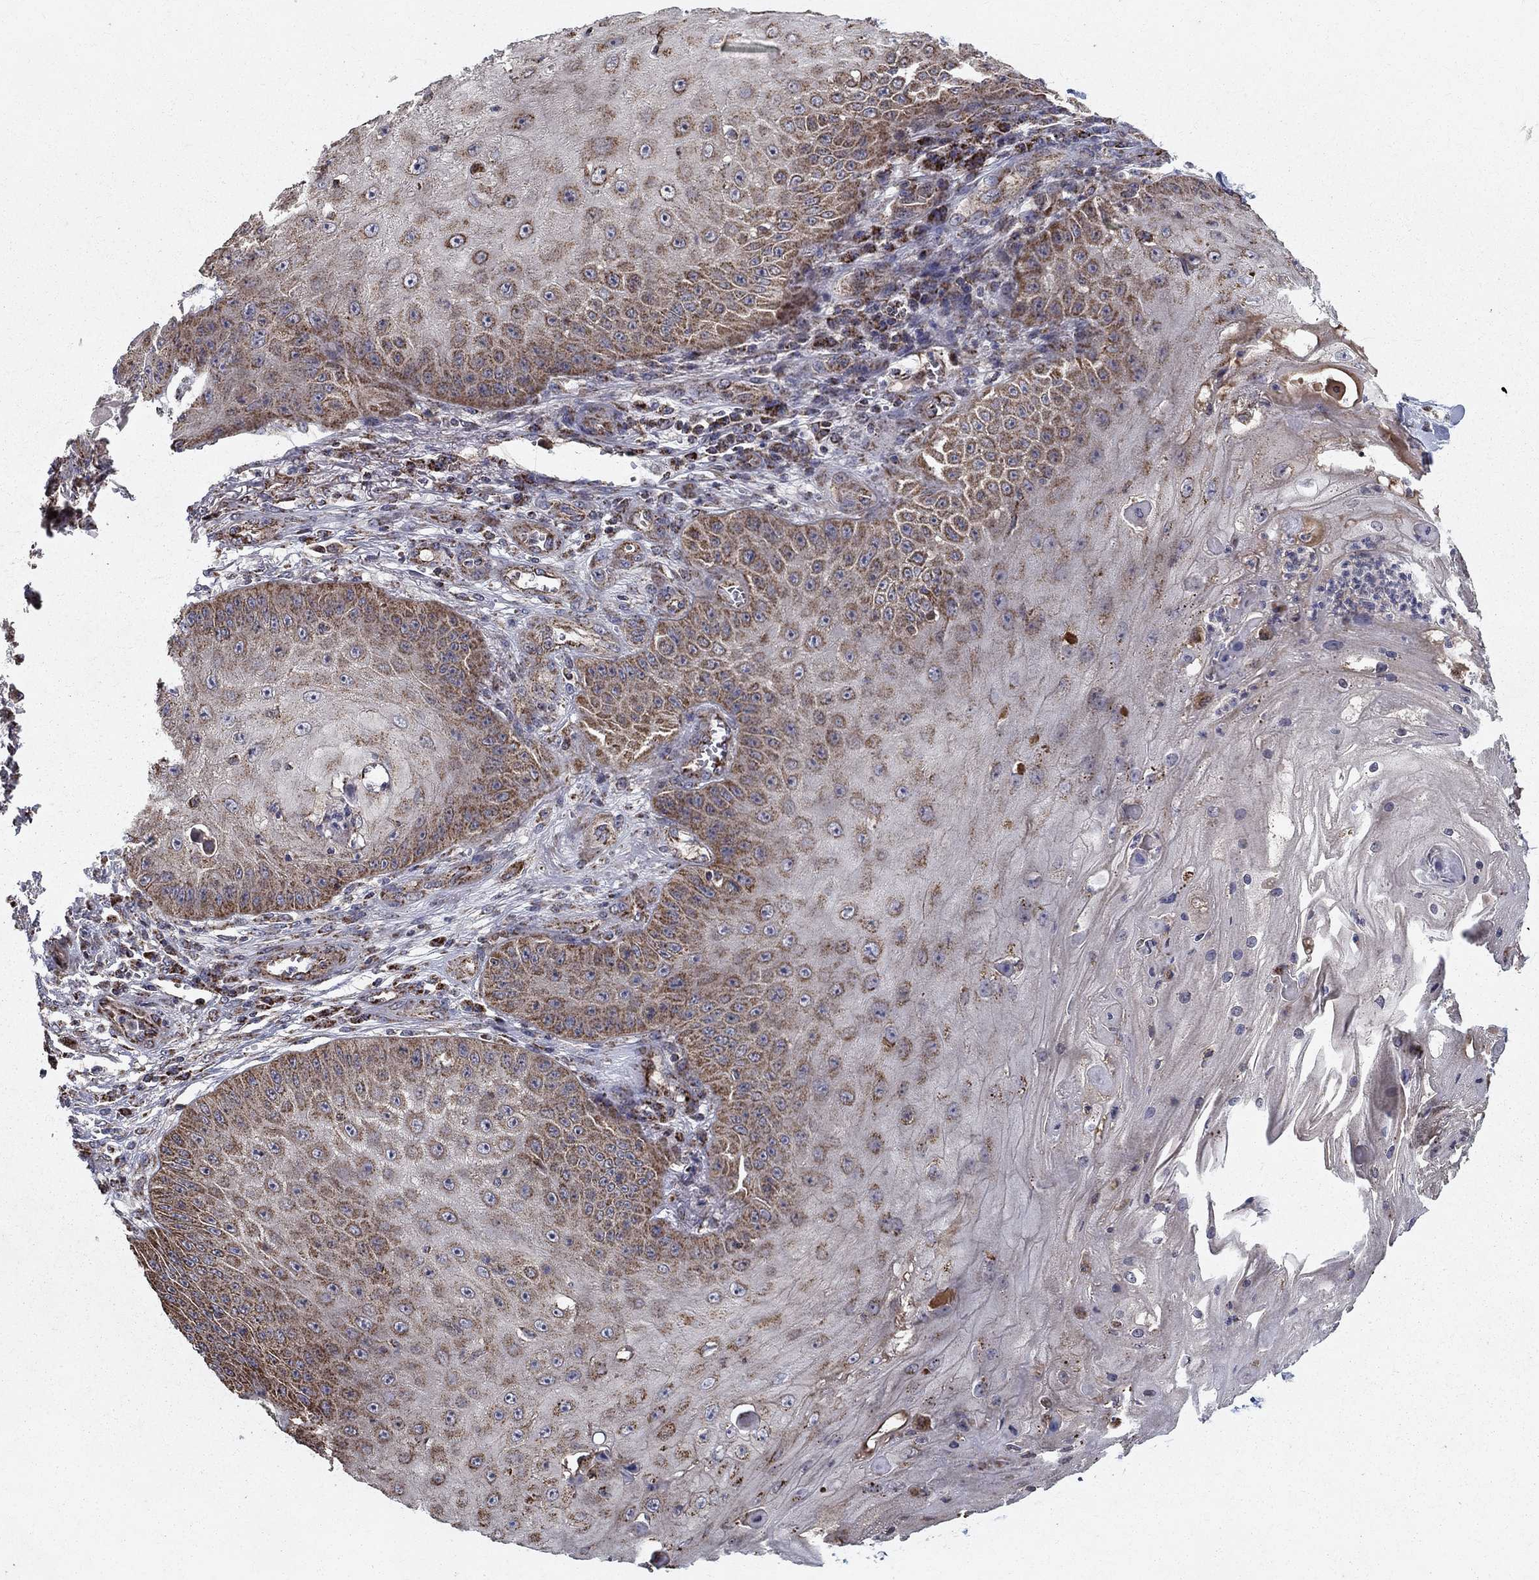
{"staining": {"intensity": "moderate", "quantity": ">75%", "location": "cytoplasmic/membranous"}, "tissue": "skin cancer", "cell_type": "Tumor cells", "image_type": "cancer", "snomed": [{"axis": "morphology", "description": "Squamous cell carcinoma, NOS"}, {"axis": "topography", "description": "Skin"}], "caption": "Moderate cytoplasmic/membranous staining for a protein is seen in approximately >75% of tumor cells of skin squamous cell carcinoma using immunohistochemistry (IHC).", "gene": "NDUFS8", "patient": {"sex": "male", "age": 70}}